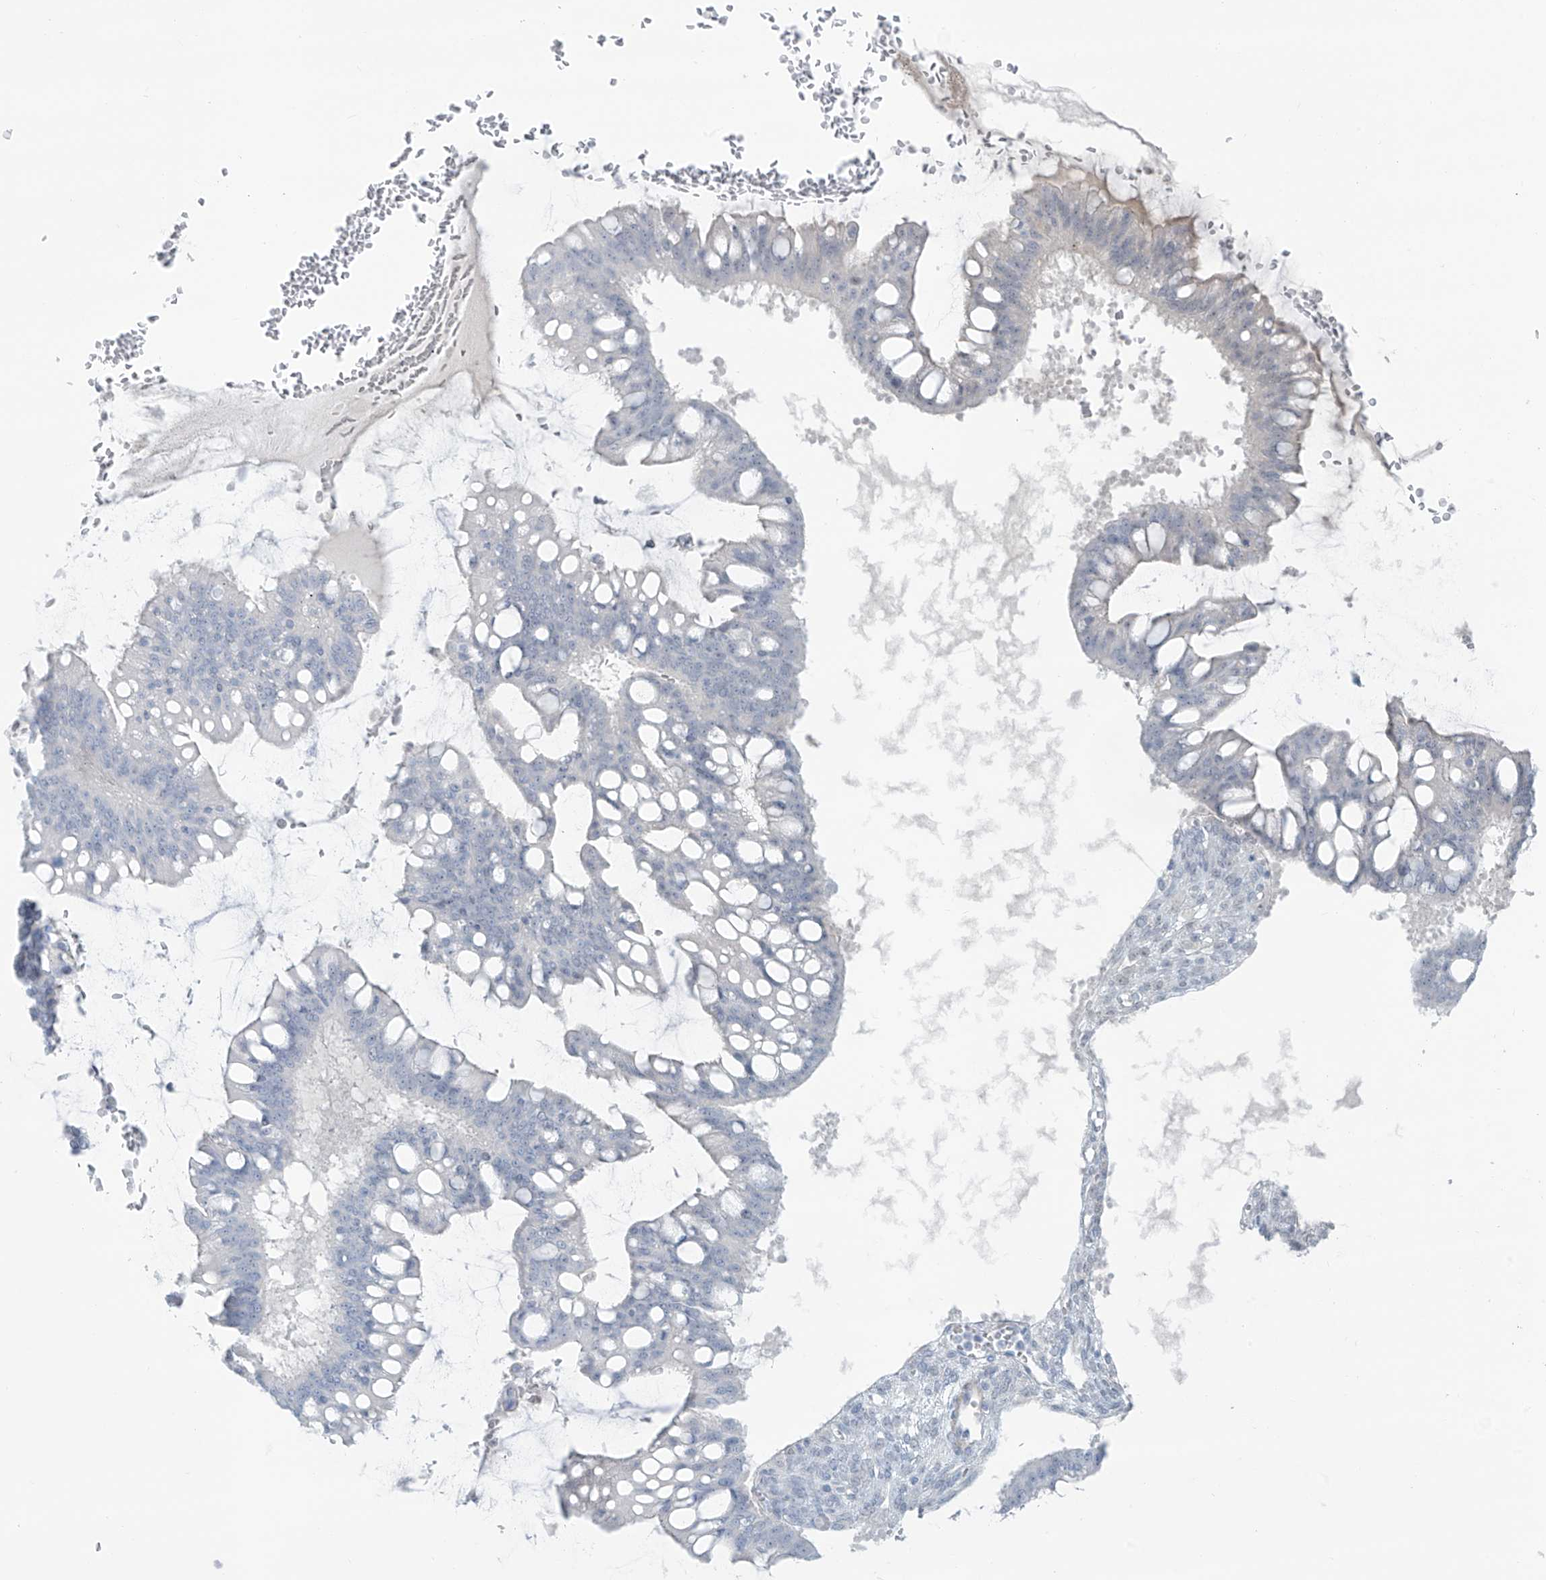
{"staining": {"intensity": "negative", "quantity": "none", "location": "none"}, "tissue": "ovarian cancer", "cell_type": "Tumor cells", "image_type": "cancer", "snomed": [{"axis": "morphology", "description": "Cystadenocarcinoma, mucinous, NOS"}, {"axis": "topography", "description": "Ovary"}], "caption": "IHC histopathology image of ovarian mucinous cystadenocarcinoma stained for a protein (brown), which shows no expression in tumor cells.", "gene": "RASGEF1A", "patient": {"sex": "female", "age": 73}}